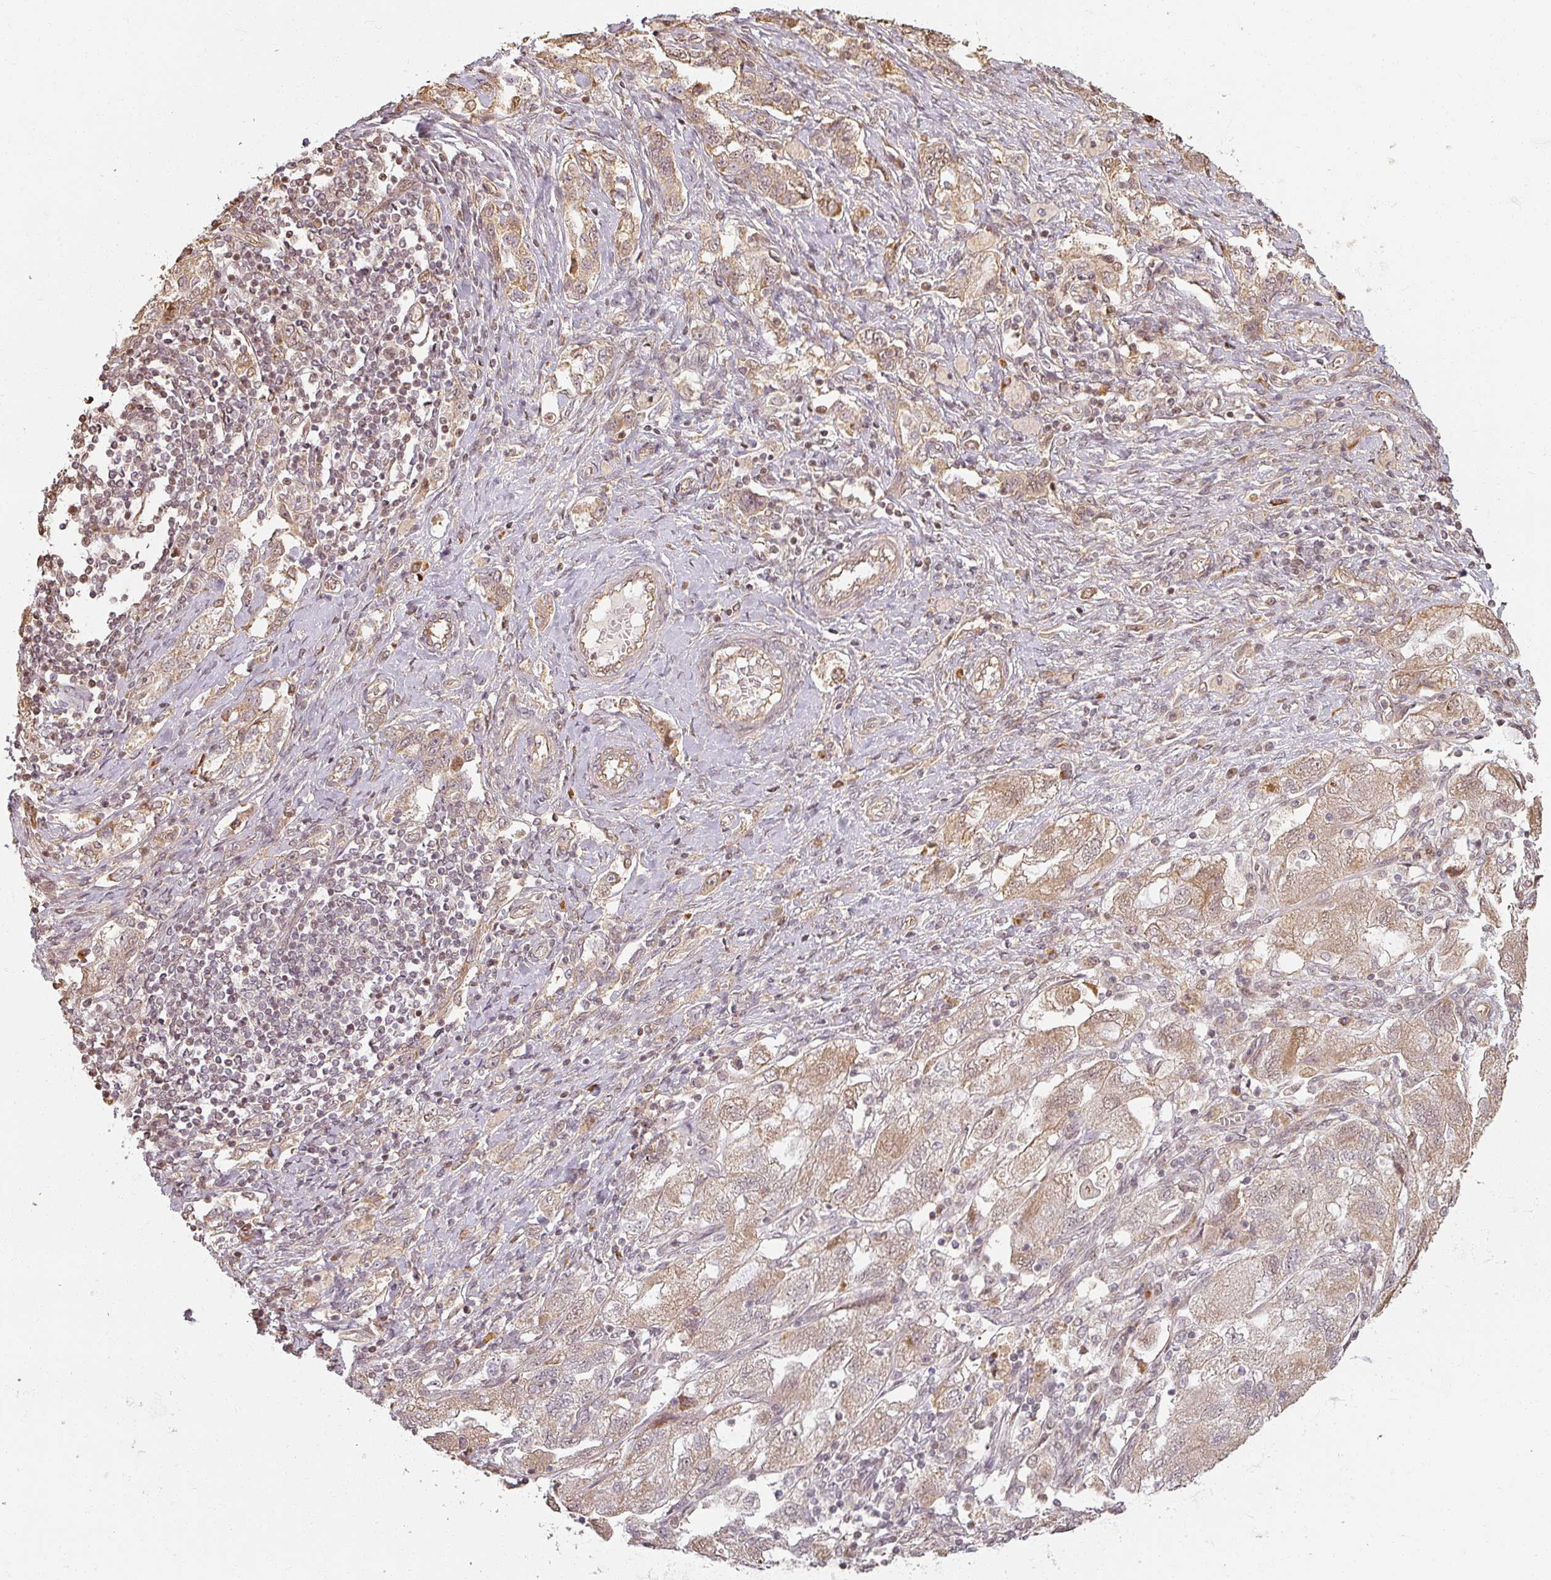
{"staining": {"intensity": "moderate", "quantity": ">75%", "location": "cytoplasmic/membranous,nuclear"}, "tissue": "ovarian cancer", "cell_type": "Tumor cells", "image_type": "cancer", "snomed": [{"axis": "morphology", "description": "Carcinoma, NOS"}, {"axis": "morphology", "description": "Cystadenocarcinoma, serous, NOS"}, {"axis": "topography", "description": "Ovary"}], "caption": "Immunohistochemistry micrograph of ovarian cancer (carcinoma) stained for a protein (brown), which reveals medium levels of moderate cytoplasmic/membranous and nuclear staining in about >75% of tumor cells.", "gene": "MED19", "patient": {"sex": "female", "age": 69}}